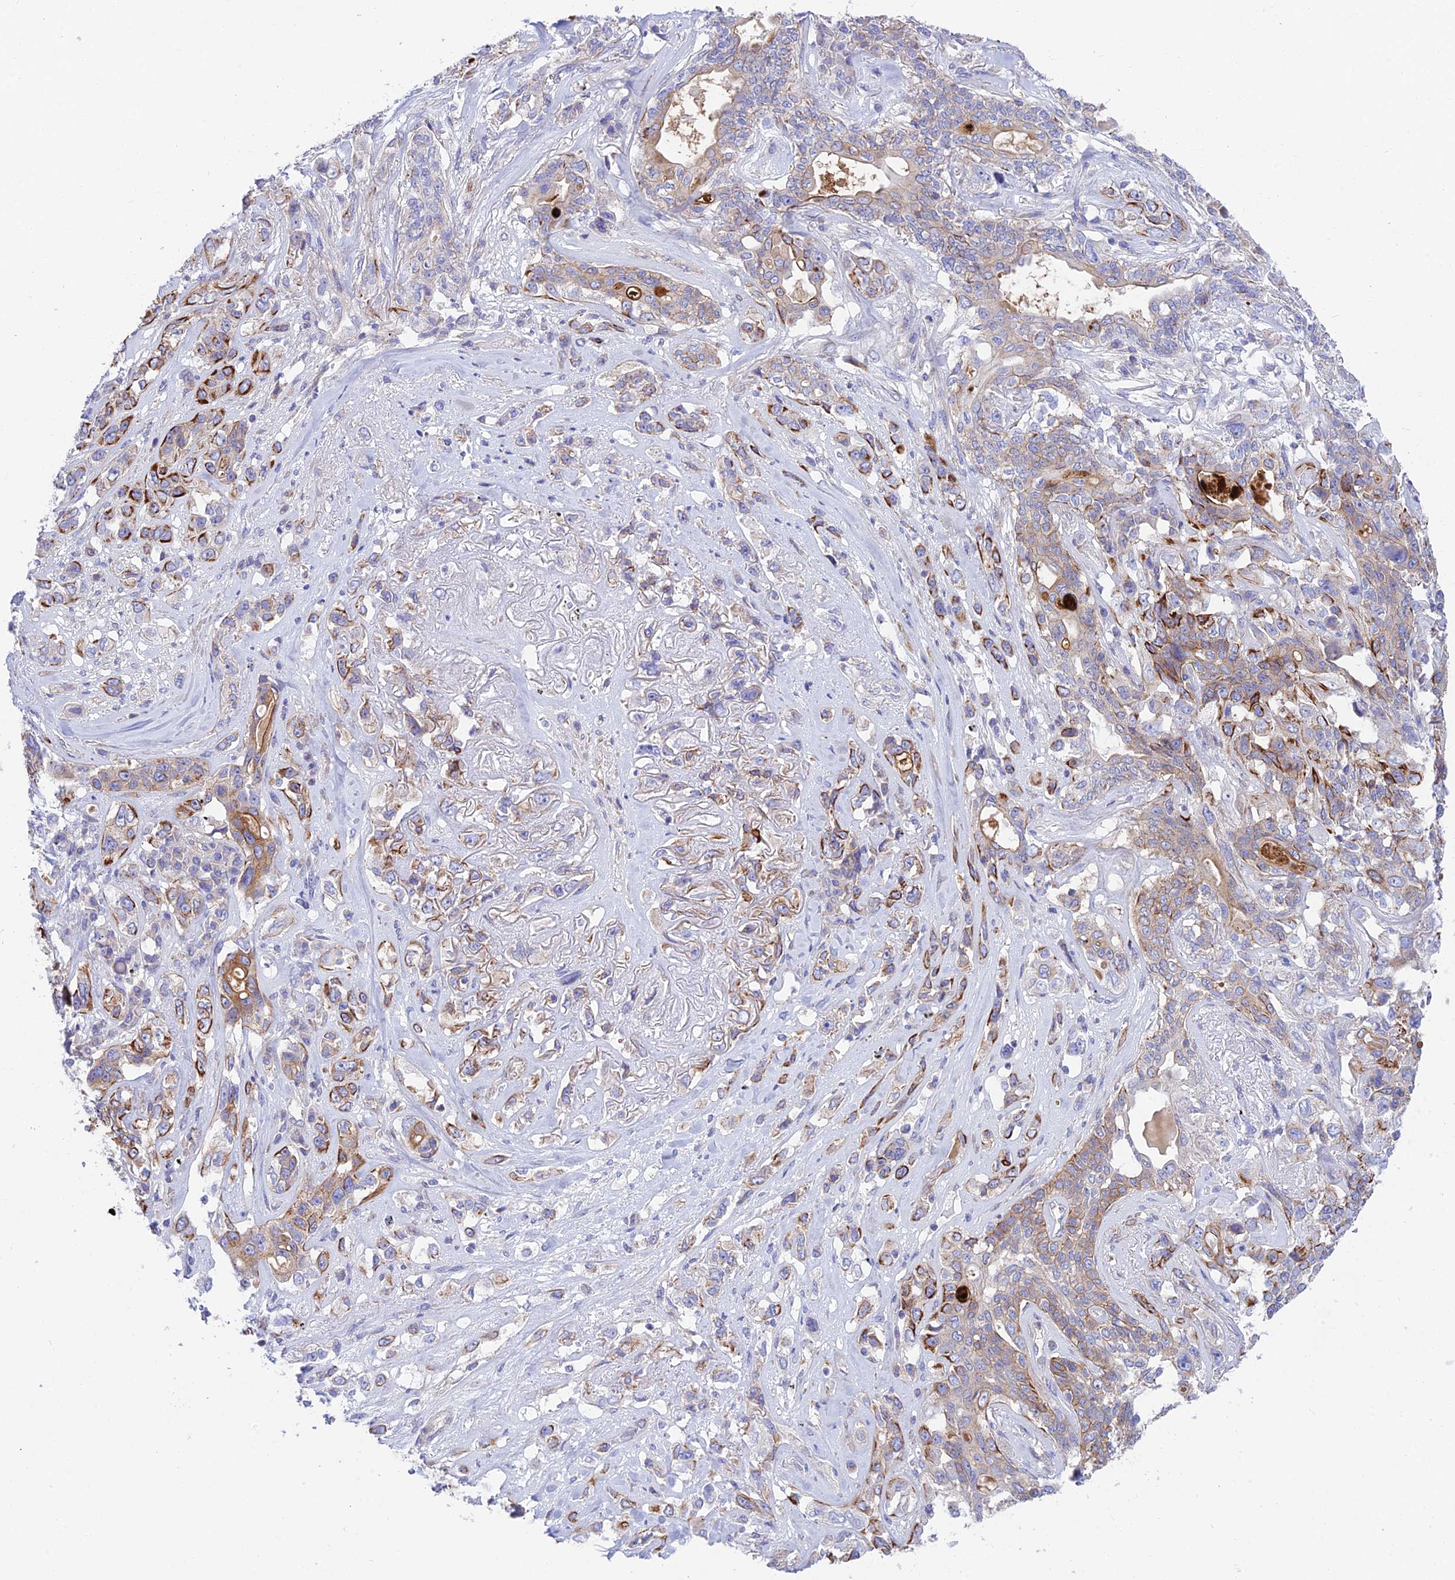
{"staining": {"intensity": "weak", "quantity": "25%-75%", "location": "cytoplasmic/membranous"}, "tissue": "lung cancer", "cell_type": "Tumor cells", "image_type": "cancer", "snomed": [{"axis": "morphology", "description": "Squamous cell carcinoma, NOS"}, {"axis": "topography", "description": "Lung"}], "caption": "Immunohistochemical staining of human lung squamous cell carcinoma demonstrates low levels of weak cytoplasmic/membranous staining in about 25%-75% of tumor cells. (Stains: DAB in brown, nuclei in blue, Microscopy: brightfield microscopy at high magnification).", "gene": "CCDC157", "patient": {"sex": "female", "age": 70}}